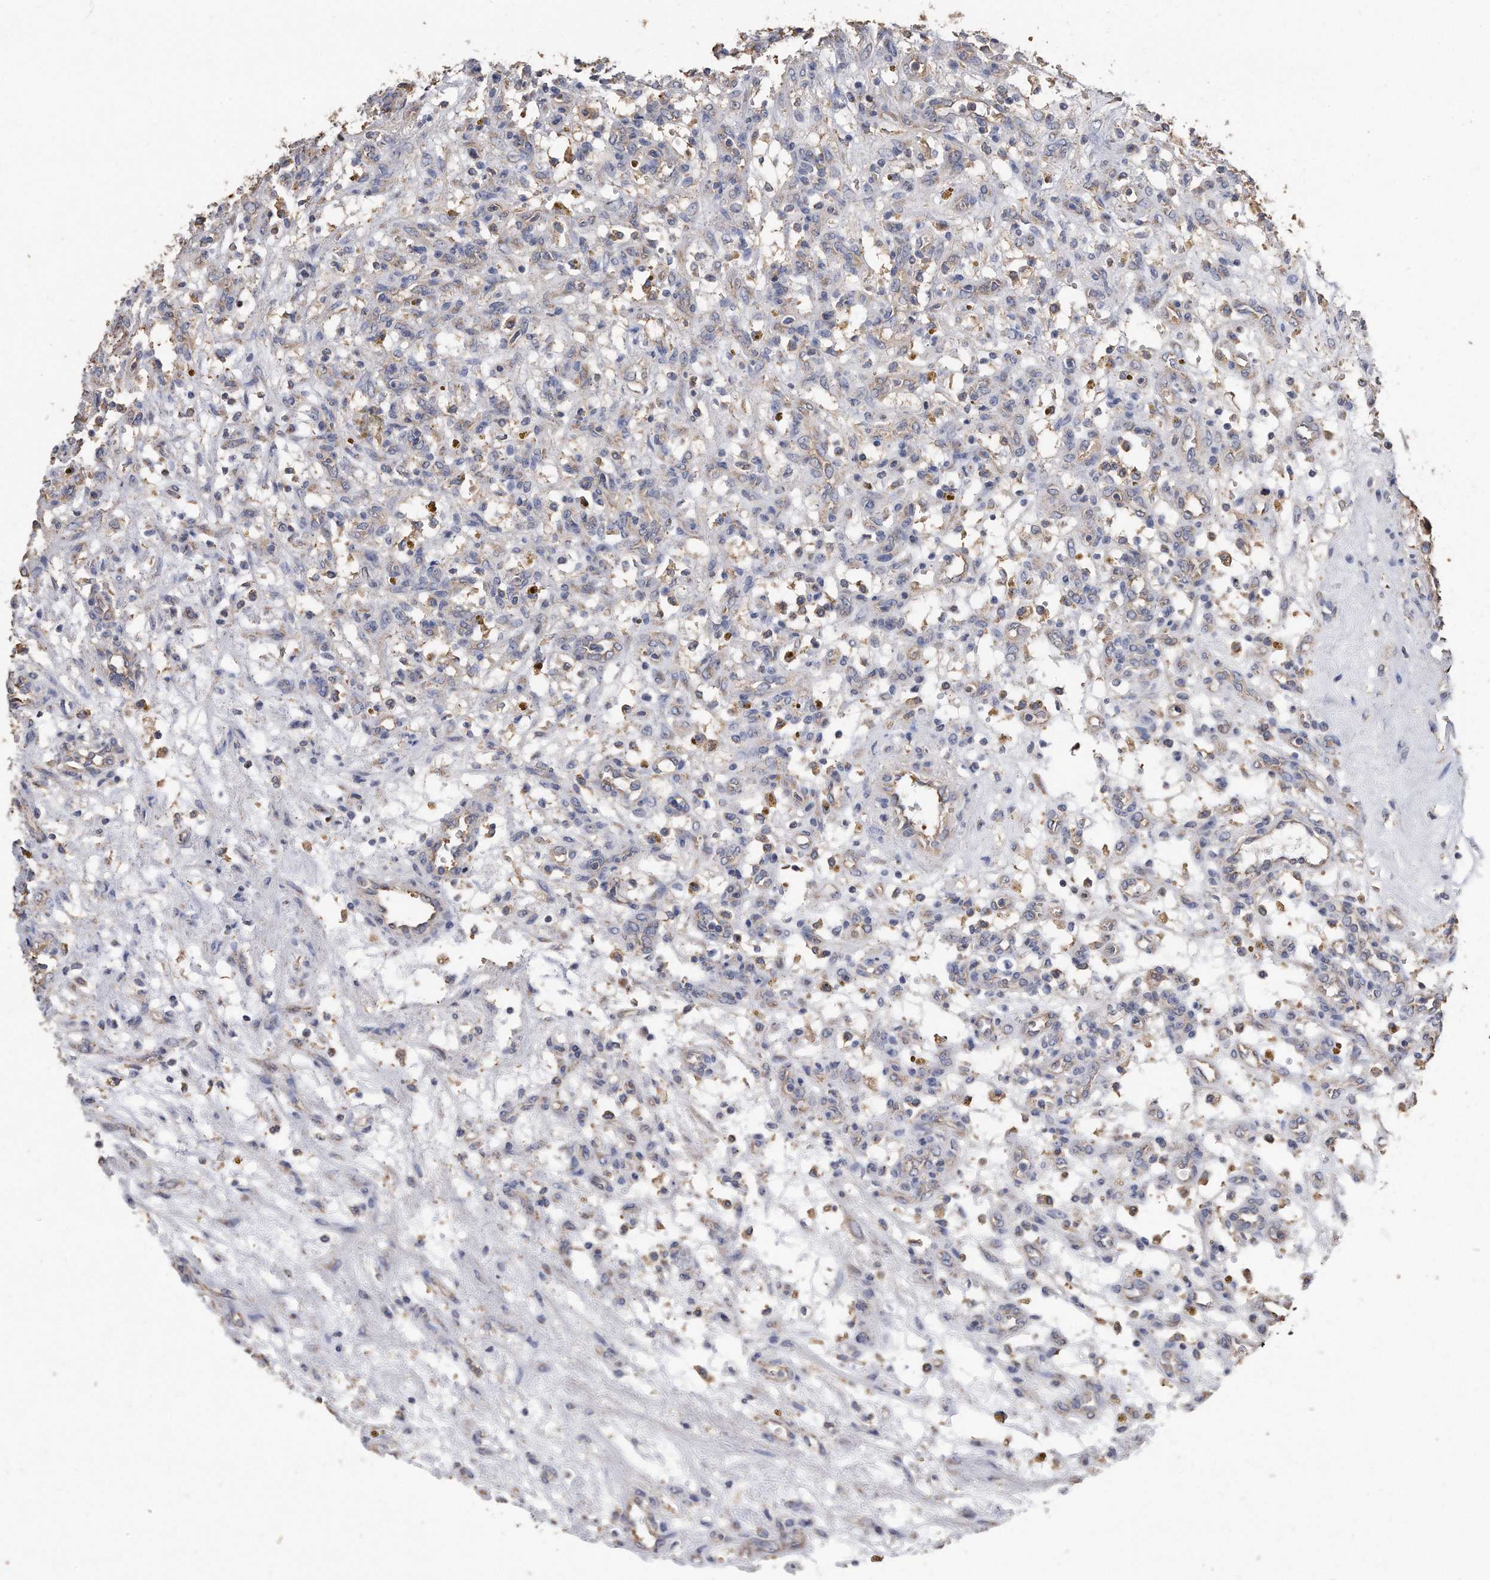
{"staining": {"intensity": "negative", "quantity": "none", "location": "none"}, "tissue": "renal cancer", "cell_type": "Tumor cells", "image_type": "cancer", "snomed": [{"axis": "morphology", "description": "Adenocarcinoma, NOS"}, {"axis": "topography", "description": "Kidney"}], "caption": "This is an IHC histopathology image of human adenocarcinoma (renal). There is no positivity in tumor cells.", "gene": "CDCP1", "patient": {"sex": "female", "age": 57}}